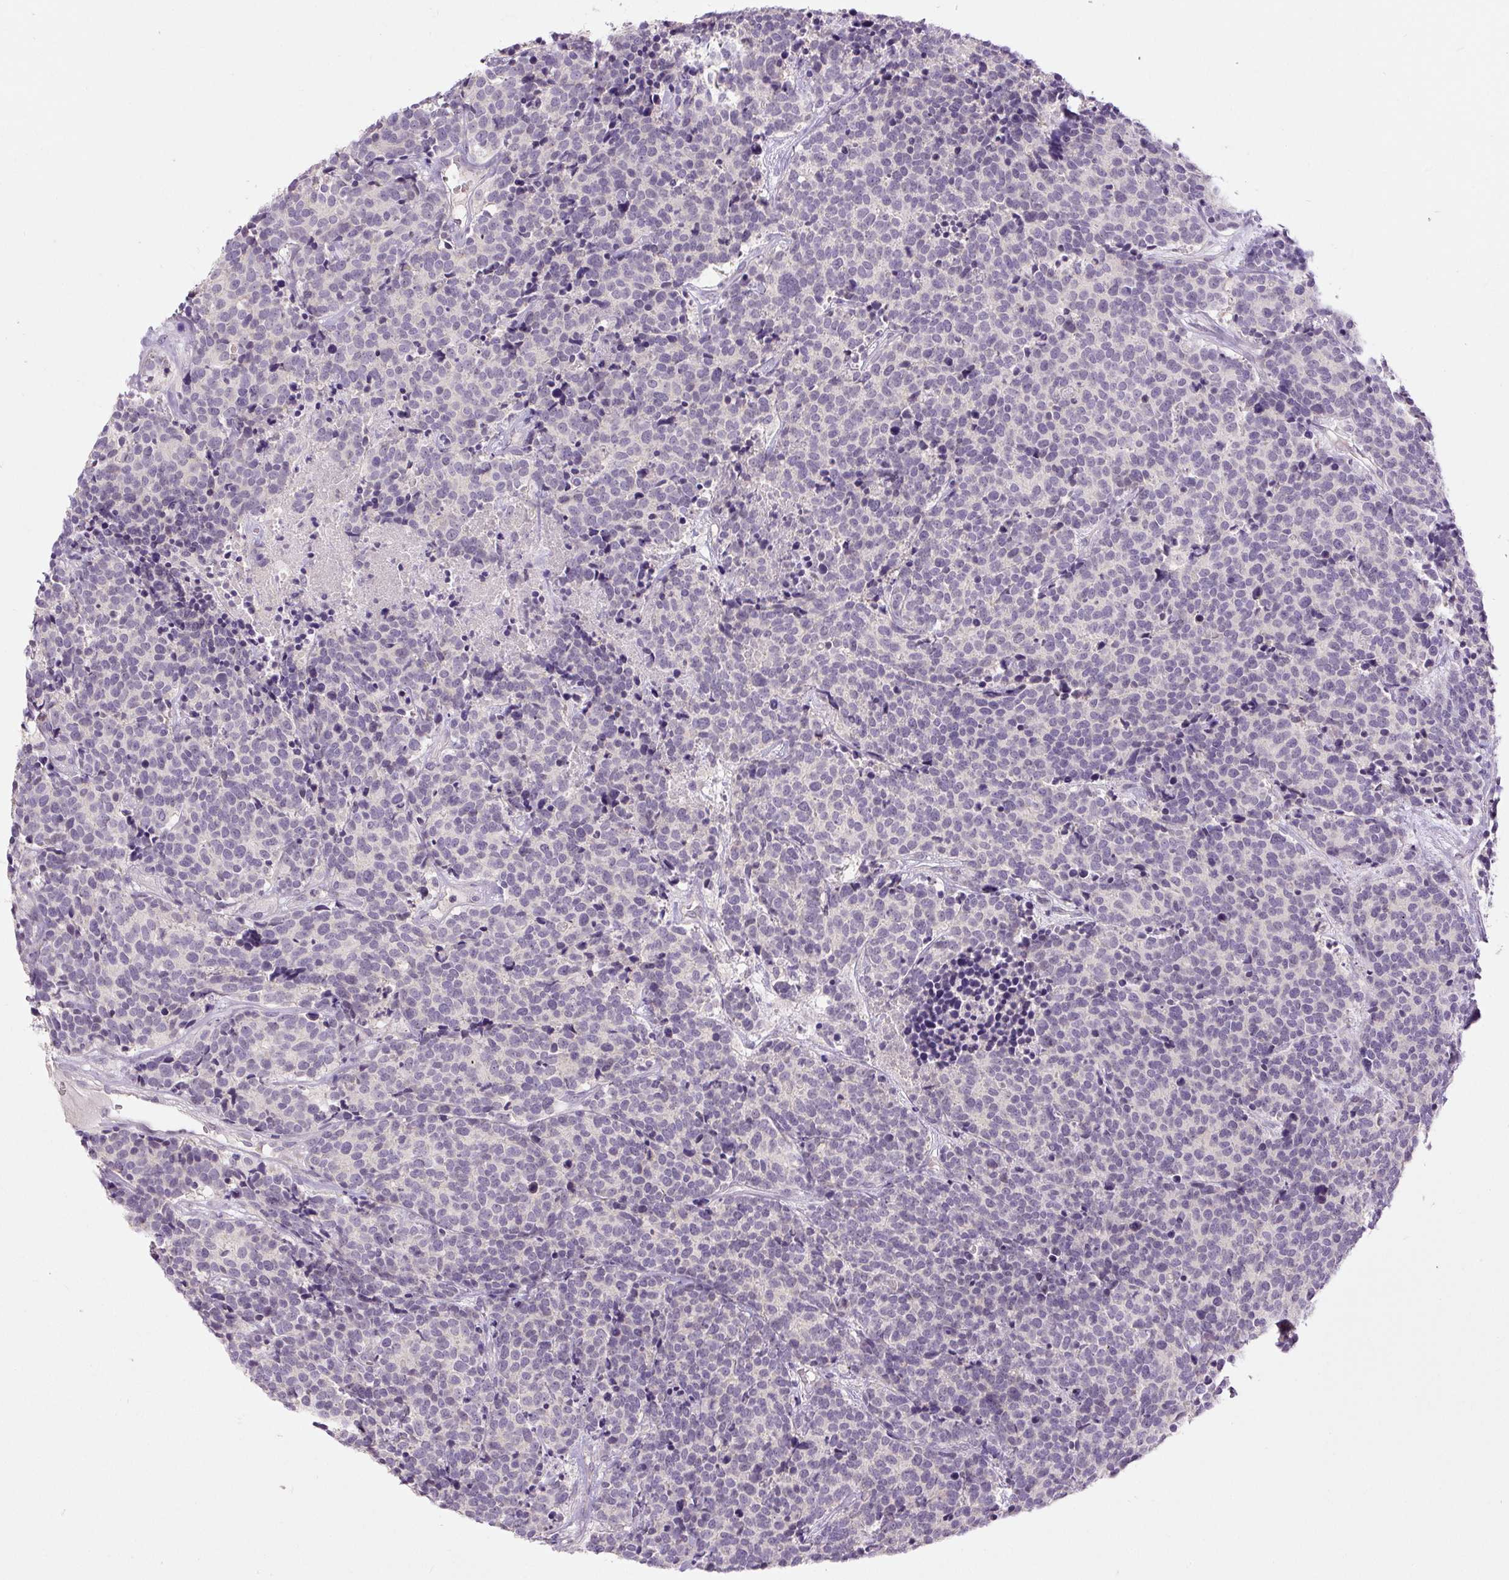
{"staining": {"intensity": "negative", "quantity": "none", "location": "none"}, "tissue": "carcinoid", "cell_type": "Tumor cells", "image_type": "cancer", "snomed": [{"axis": "morphology", "description": "Carcinoid, malignant, NOS"}, {"axis": "topography", "description": "Skin"}], "caption": "Malignant carcinoid was stained to show a protein in brown. There is no significant positivity in tumor cells.", "gene": "FABP7", "patient": {"sex": "female", "age": 79}}